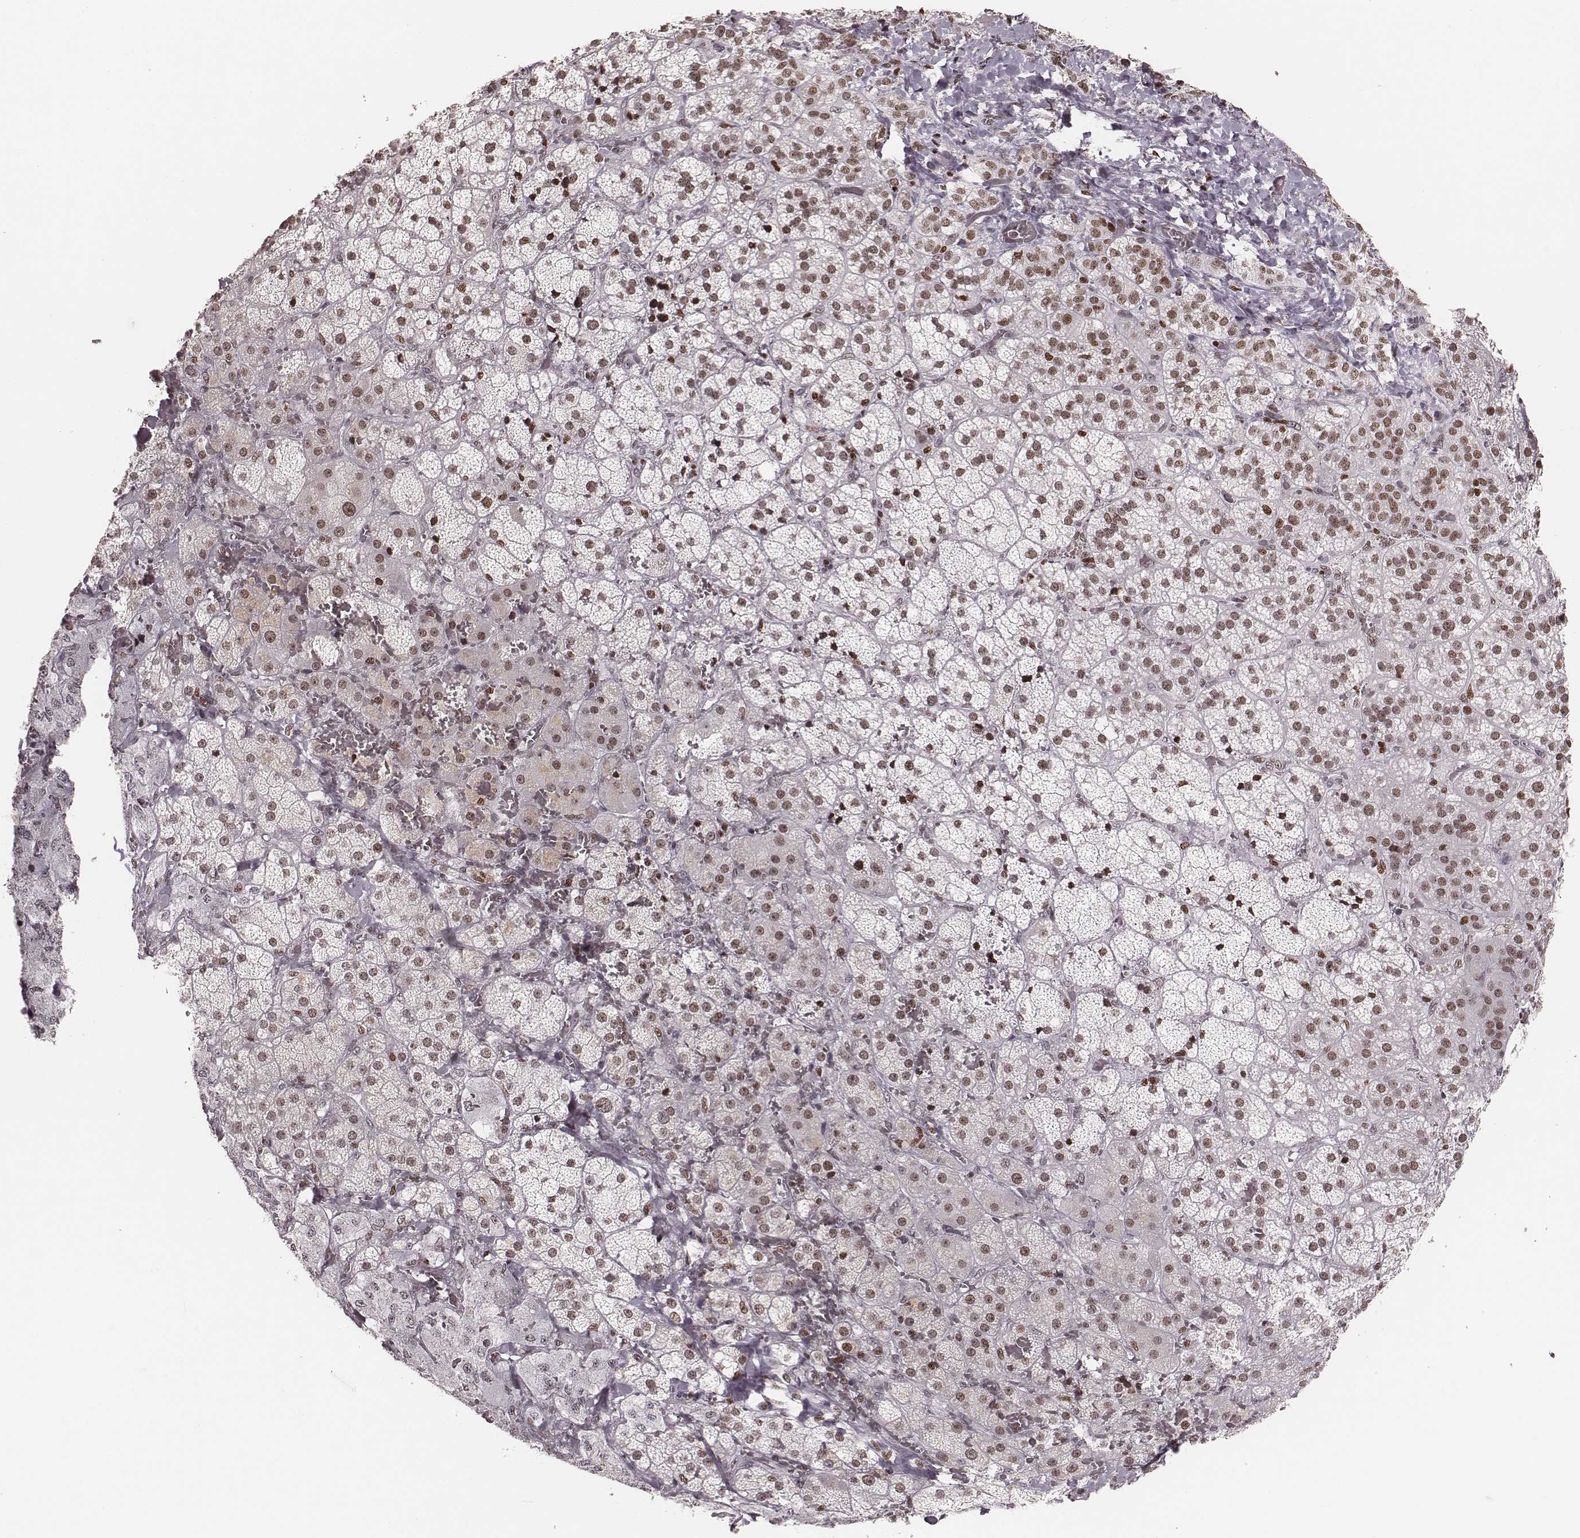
{"staining": {"intensity": "moderate", "quantity": ">75%", "location": "nuclear"}, "tissue": "adrenal gland", "cell_type": "Glandular cells", "image_type": "normal", "snomed": [{"axis": "morphology", "description": "Normal tissue, NOS"}, {"axis": "topography", "description": "Adrenal gland"}], "caption": "Immunohistochemistry of benign adrenal gland shows medium levels of moderate nuclear expression in about >75% of glandular cells.", "gene": "PARP1", "patient": {"sex": "male", "age": 57}}